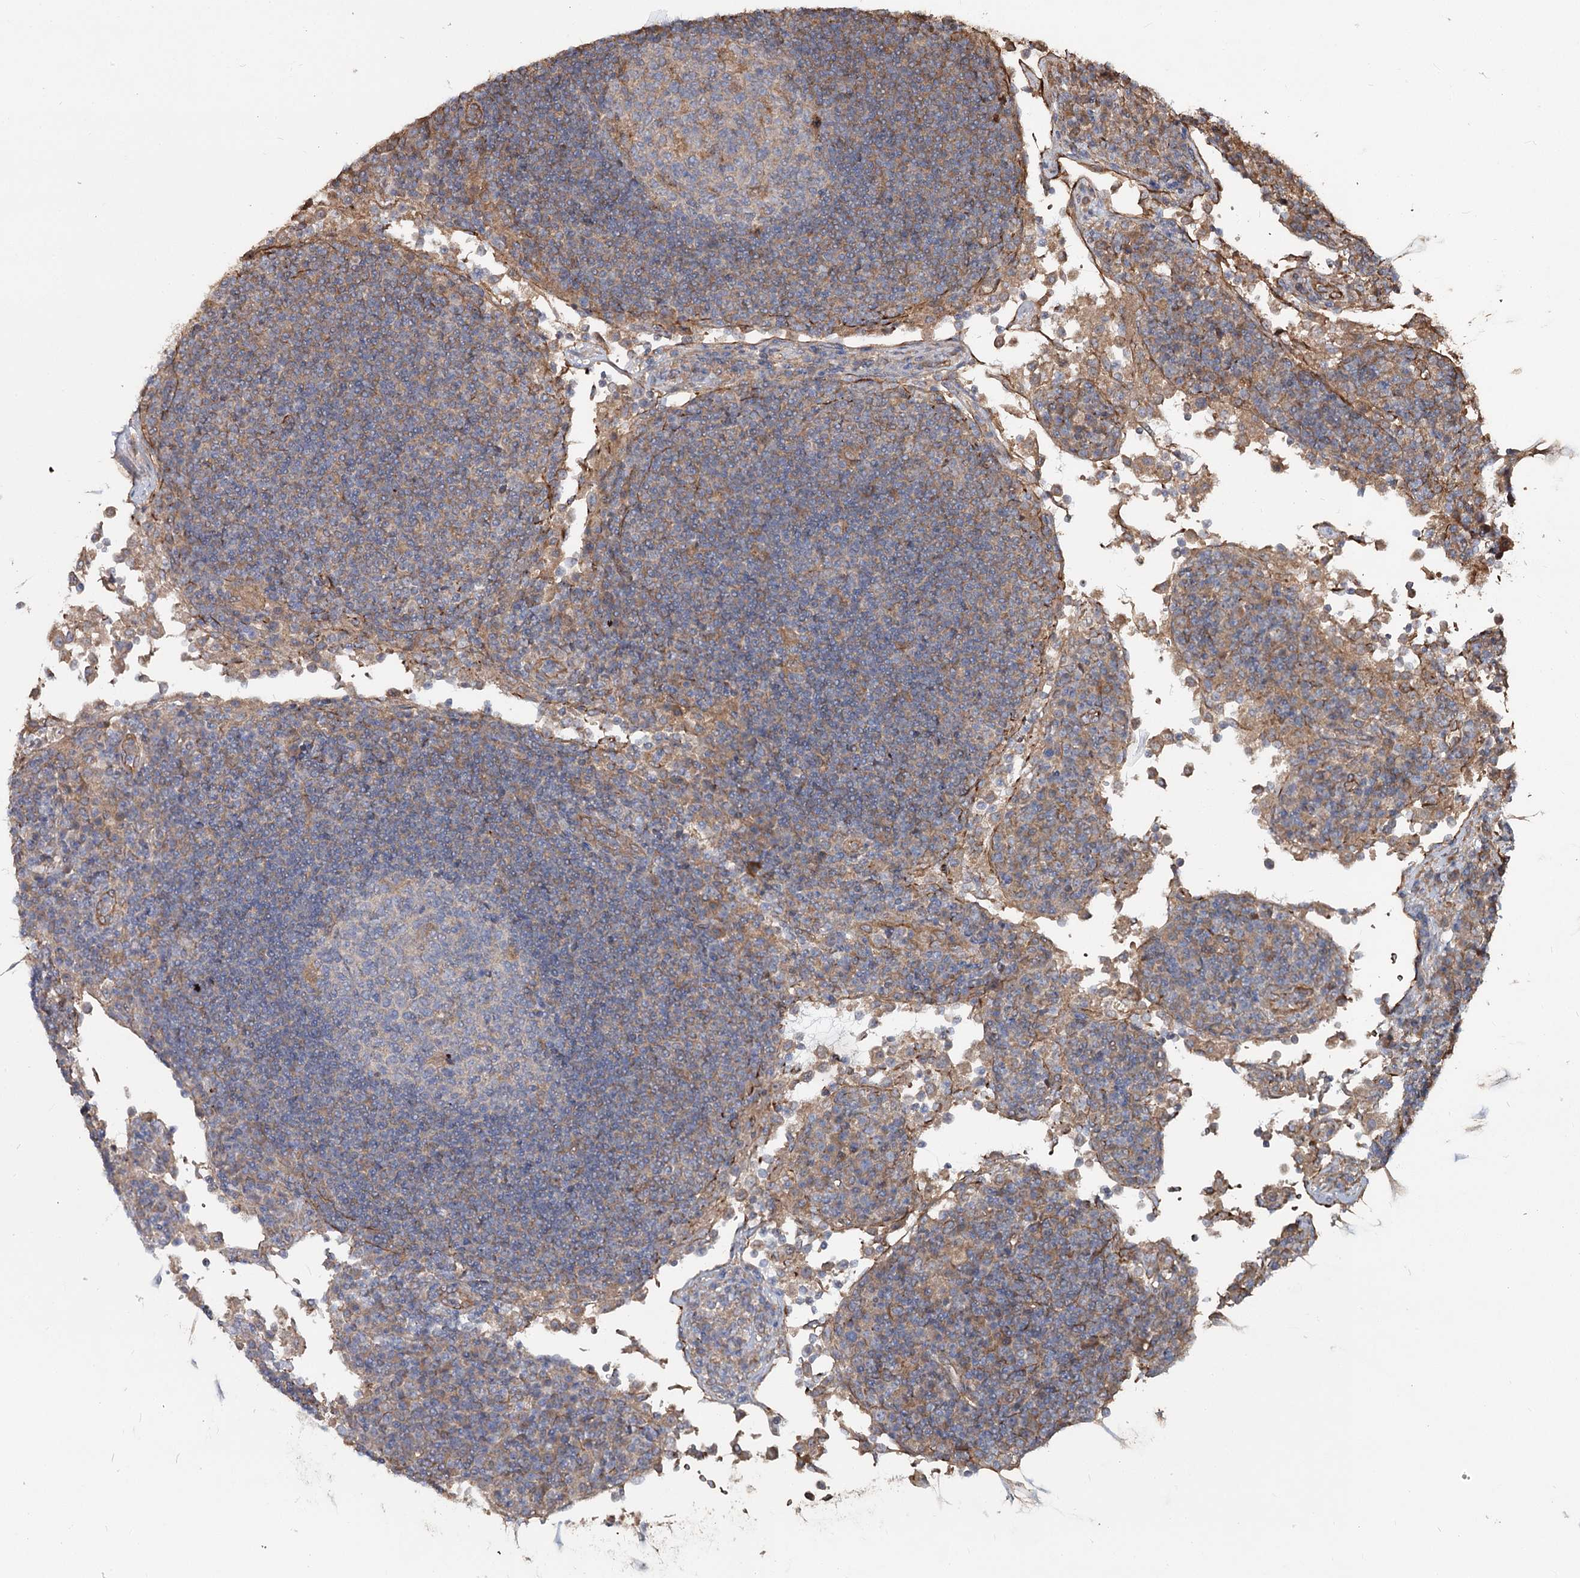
{"staining": {"intensity": "negative", "quantity": "none", "location": "none"}, "tissue": "lymph node", "cell_type": "Germinal center cells", "image_type": "normal", "snomed": [{"axis": "morphology", "description": "Normal tissue, NOS"}, {"axis": "topography", "description": "Lymph node"}], "caption": "Micrograph shows no significant protein positivity in germinal center cells of benign lymph node. The staining was performed using DAB to visualize the protein expression in brown, while the nuclei were stained in blue with hematoxylin (Magnification: 20x).", "gene": "SPART", "patient": {"sex": "female", "age": 53}}